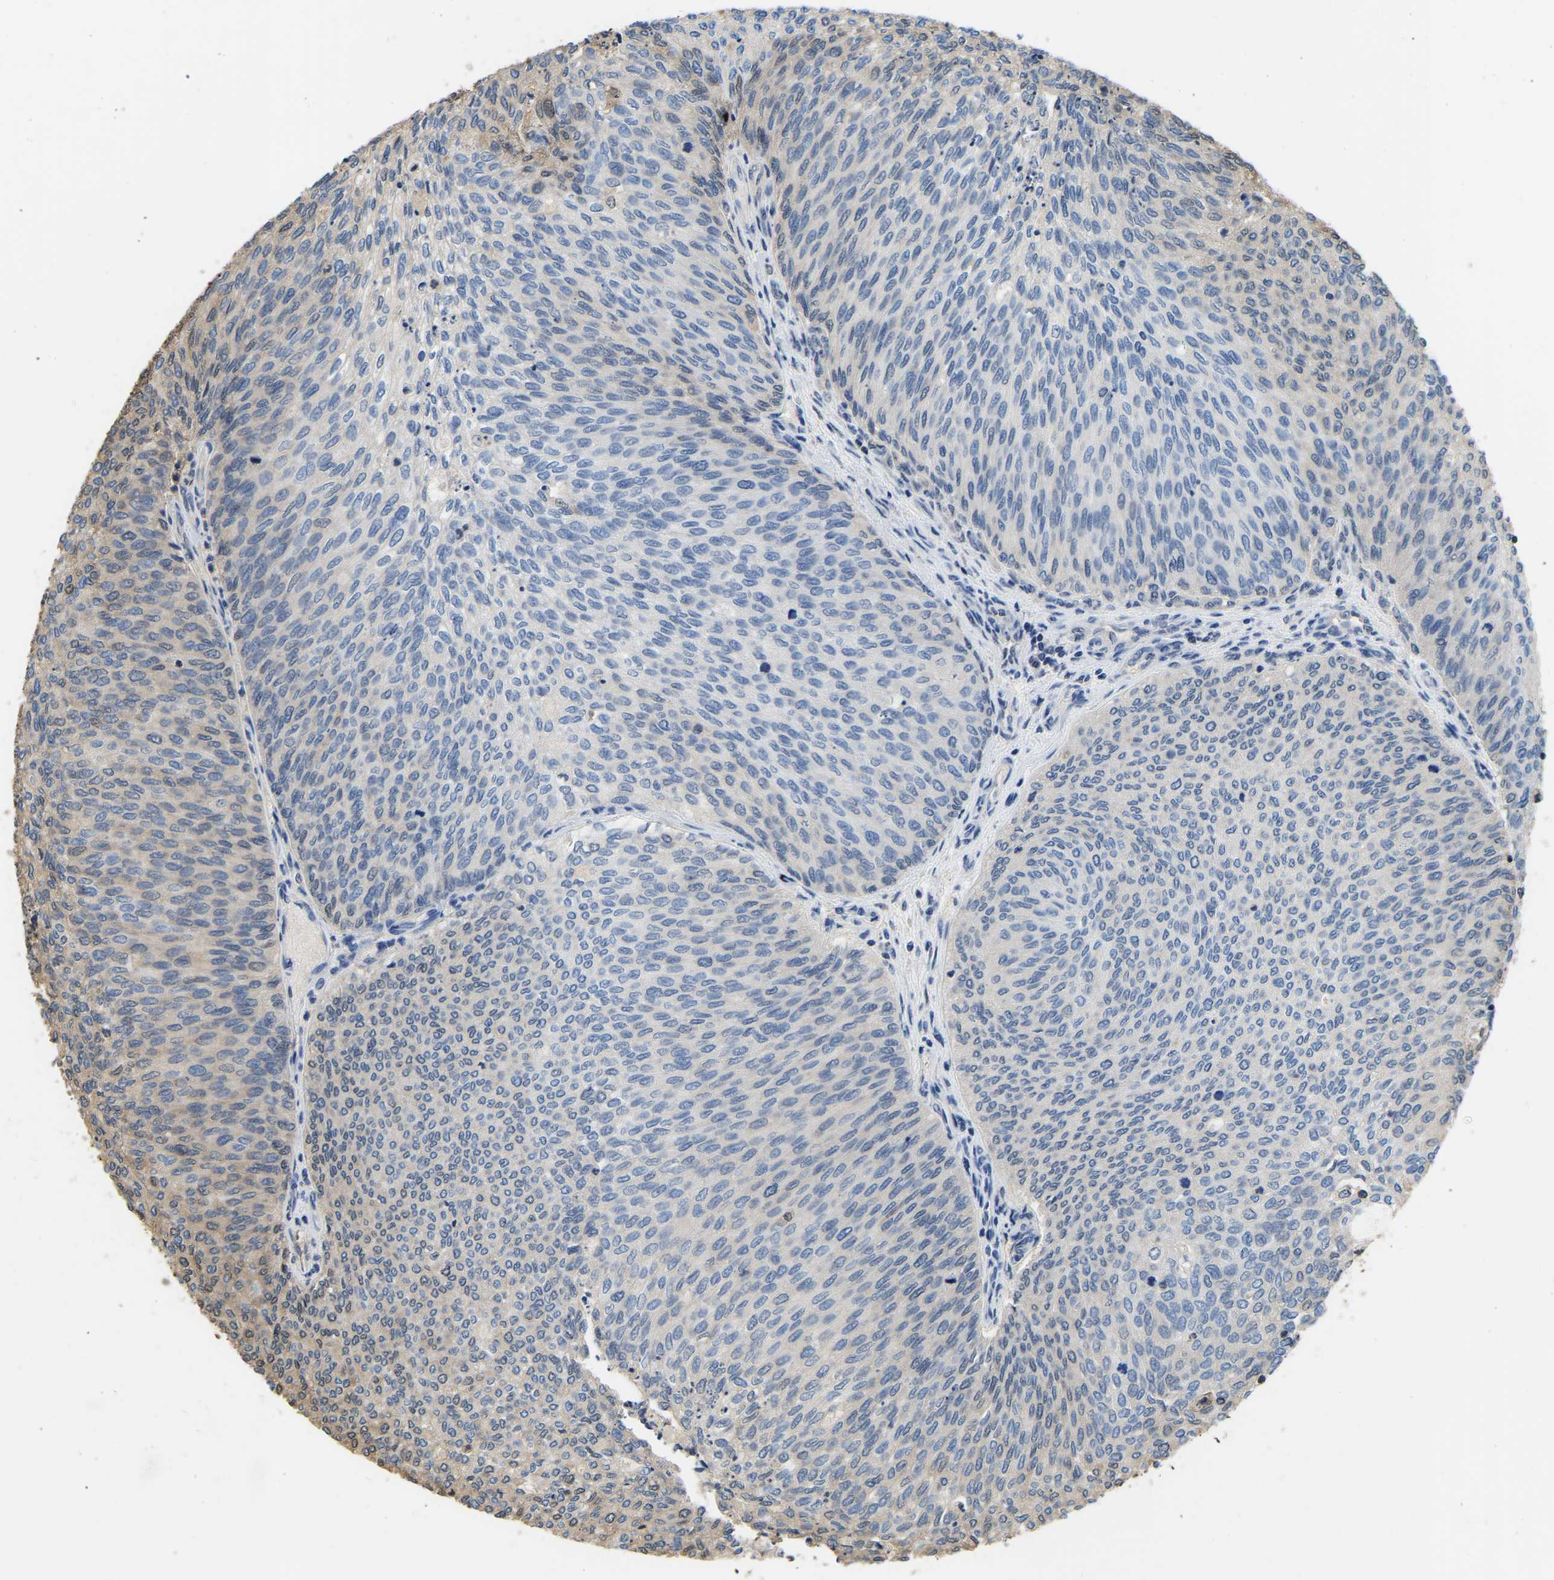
{"staining": {"intensity": "negative", "quantity": "none", "location": "none"}, "tissue": "urothelial cancer", "cell_type": "Tumor cells", "image_type": "cancer", "snomed": [{"axis": "morphology", "description": "Urothelial carcinoma, Low grade"}, {"axis": "topography", "description": "Urinary bladder"}], "caption": "This is an IHC histopathology image of human low-grade urothelial carcinoma. There is no expression in tumor cells.", "gene": "LDHB", "patient": {"sex": "female", "age": 79}}